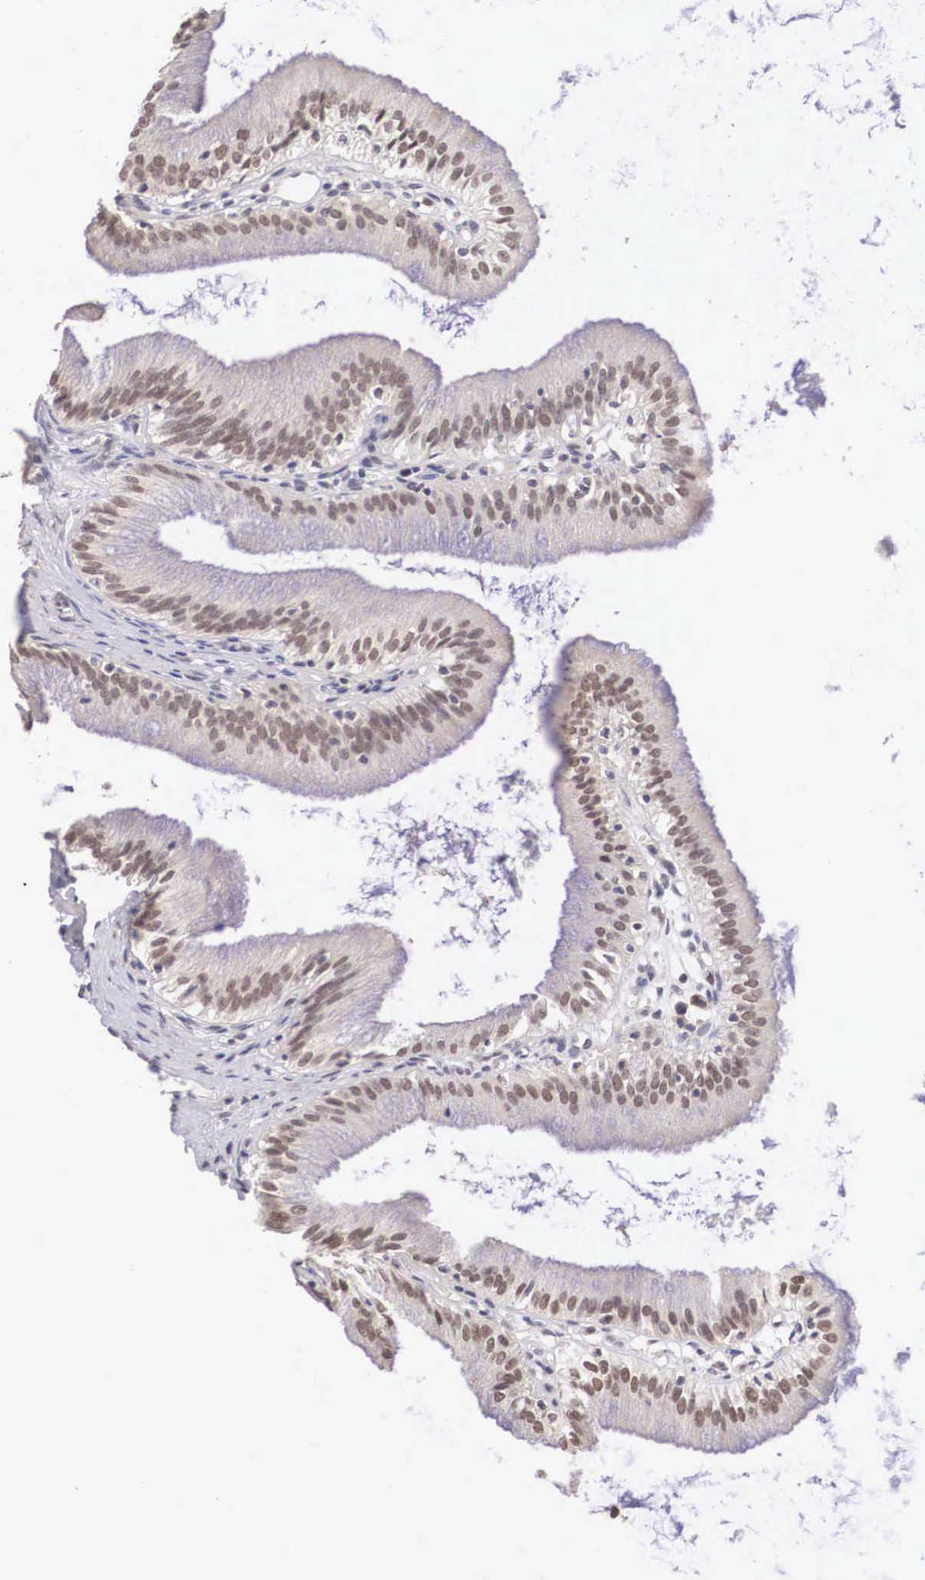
{"staining": {"intensity": "moderate", "quantity": ">75%", "location": "nuclear"}, "tissue": "gallbladder", "cell_type": "Glandular cells", "image_type": "normal", "snomed": [{"axis": "morphology", "description": "Normal tissue, NOS"}, {"axis": "topography", "description": "Gallbladder"}], "caption": "High-power microscopy captured an immunohistochemistry (IHC) image of benign gallbladder, revealing moderate nuclear expression in approximately >75% of glandular cells. Using DAB (brown) and hematoxylin (blue) stains, captured at high magnification using brightfield microscopy.", "gene": "ZNF275", "patient": {"sex": "male", "age": 58}}